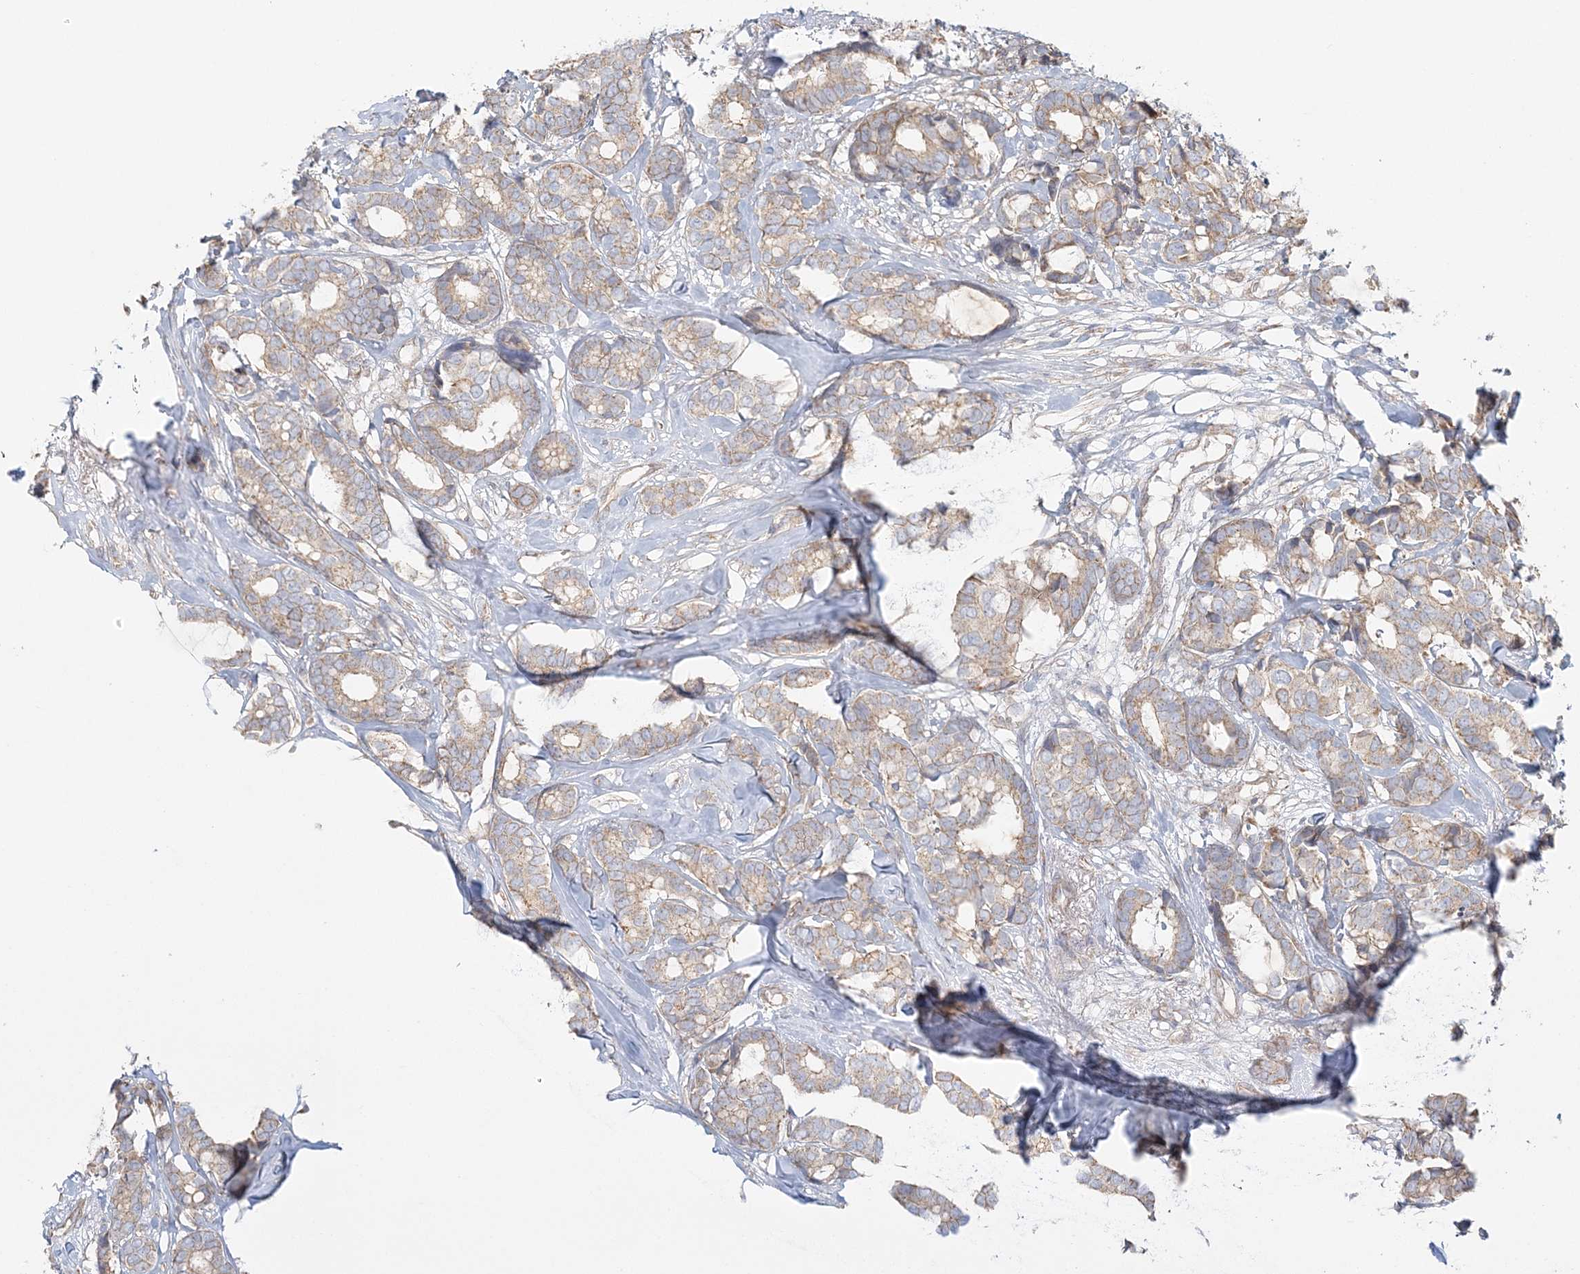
{"staining": {"intensity": "weak", "quantity": ">75%", "location": "cytoplasmic/membranous"}, "tissue": "breast cancer", "cell_type": "Tumor cells", "image_type": "cancer", "snomed": [{"axis": "morphology", "description": "Duct carcinoma"}, {"axis": "topography", "description": "Breast"}], "caption": "Immunohistochemistry (IHC) staining of breast invasive ductal carcinoma, which displays low levels of weak cytoplasmic/membranous expression in approximately >75% of tumor cells indicating weak cytoplasmic/membranous protein staining. The staining was performed using DAB (3,3'-diaminobenzidine) (brown) for protein detection and nuclei were counterstained in hematoxylin (blue).", "gene": "KIAA0232", "patient": {"sex": "female", "age": 87}}